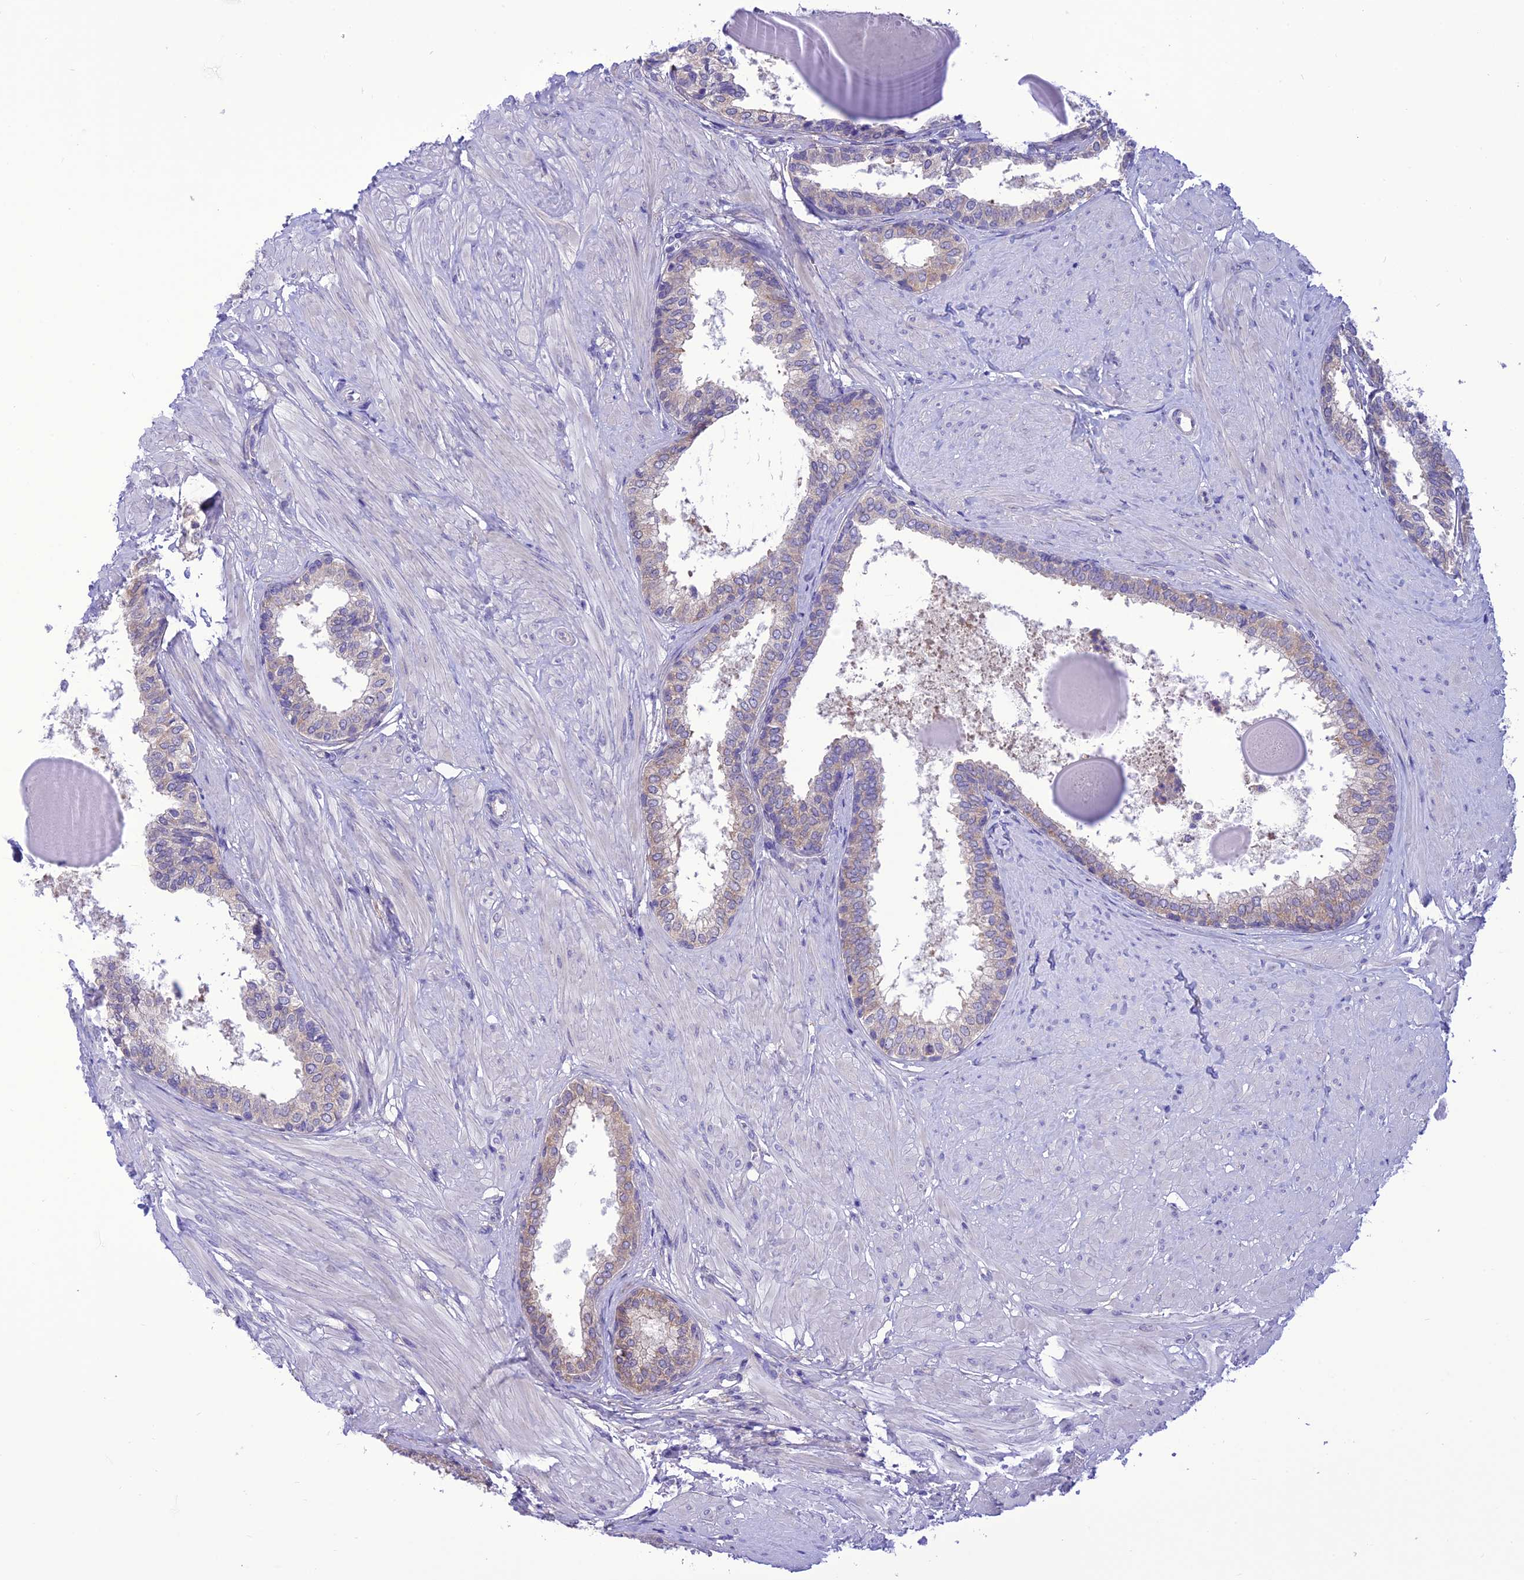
{"staining": {"intensity": "weak", "quantity": "25%-75%", "location": "cytoplasmic/membranous"}, "tissue": "prostate", "cell_type": "Glandular cells", "image_type": "normal", "snomed": [{"axis": "morphology", "description": "Normal tissue, NOS"}, {"axis": "topography", "description": "Prostate"}], "caption": "Glandular cells reveal weak cytoplasmic/membranous positivity in about 25%-75% of cells in normal prostate.", "gene": "RNF126", "patient": {"sex": "male", "age": 48}}